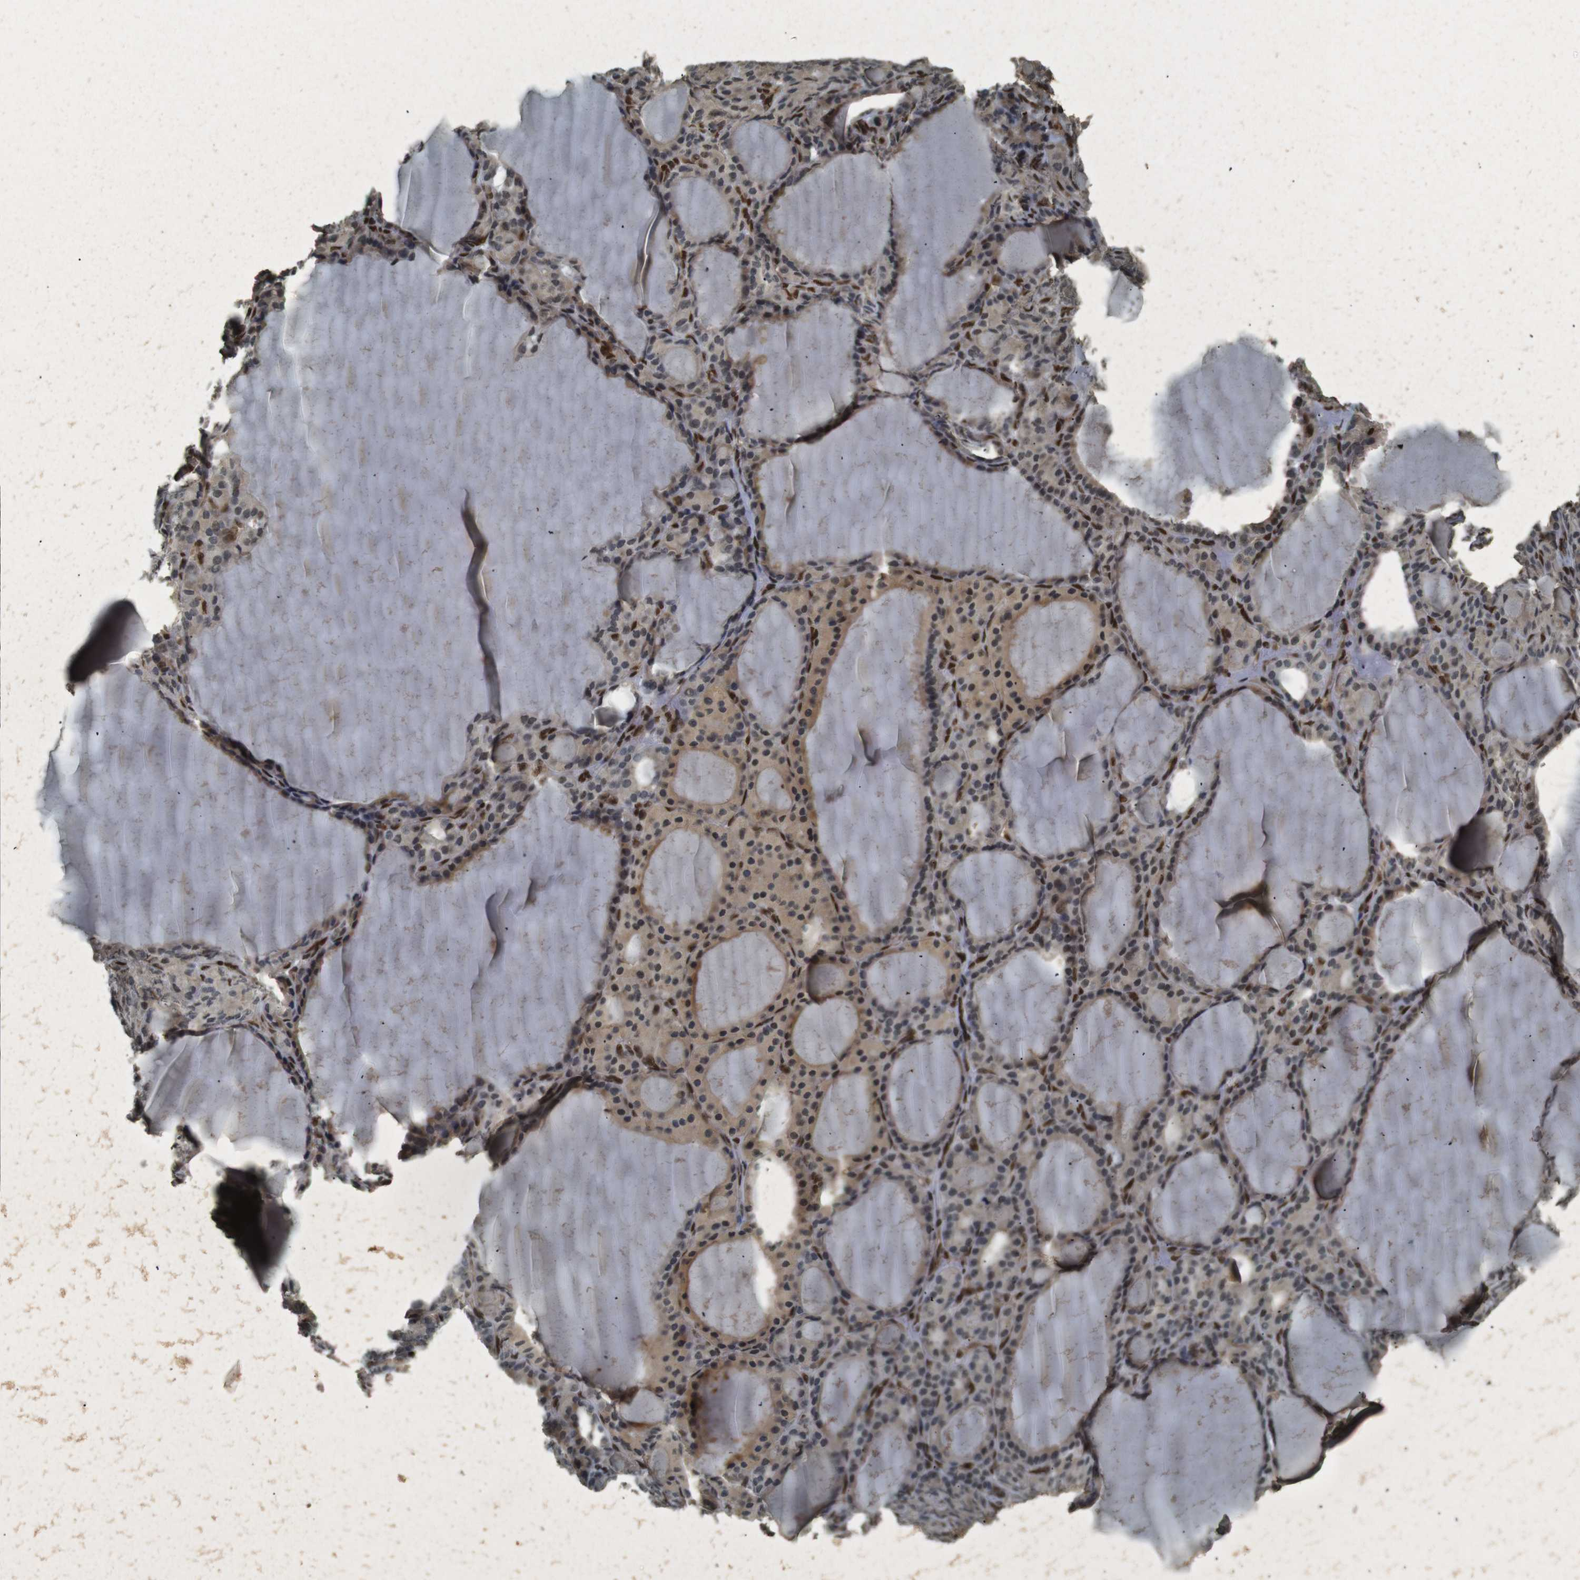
{"staining": {"intensity": "moderate", "quantity": ">75%", "location": "cytoplasmic/membranous,nuclear"}, "tissue": "thyroid gland", "cell_type": "Glandular cells", "image_type": "normal", "snomed": [{"axis": "morphology", "description": "Normal tissue, NOS"}, {"axis": "topography", "description": "Thyroid gland"}], "caption": "Thyroid gland stained with DAB (3,3'-diaminobenzidine) immunohistochemistry (IHC) displays medium levels of moderate cytoplasmic/membranous,nuclear expression in approximately >75% of glandular cells.", "gene": "NHEJ1", "patient": {"sex": "female", "age": 28}}